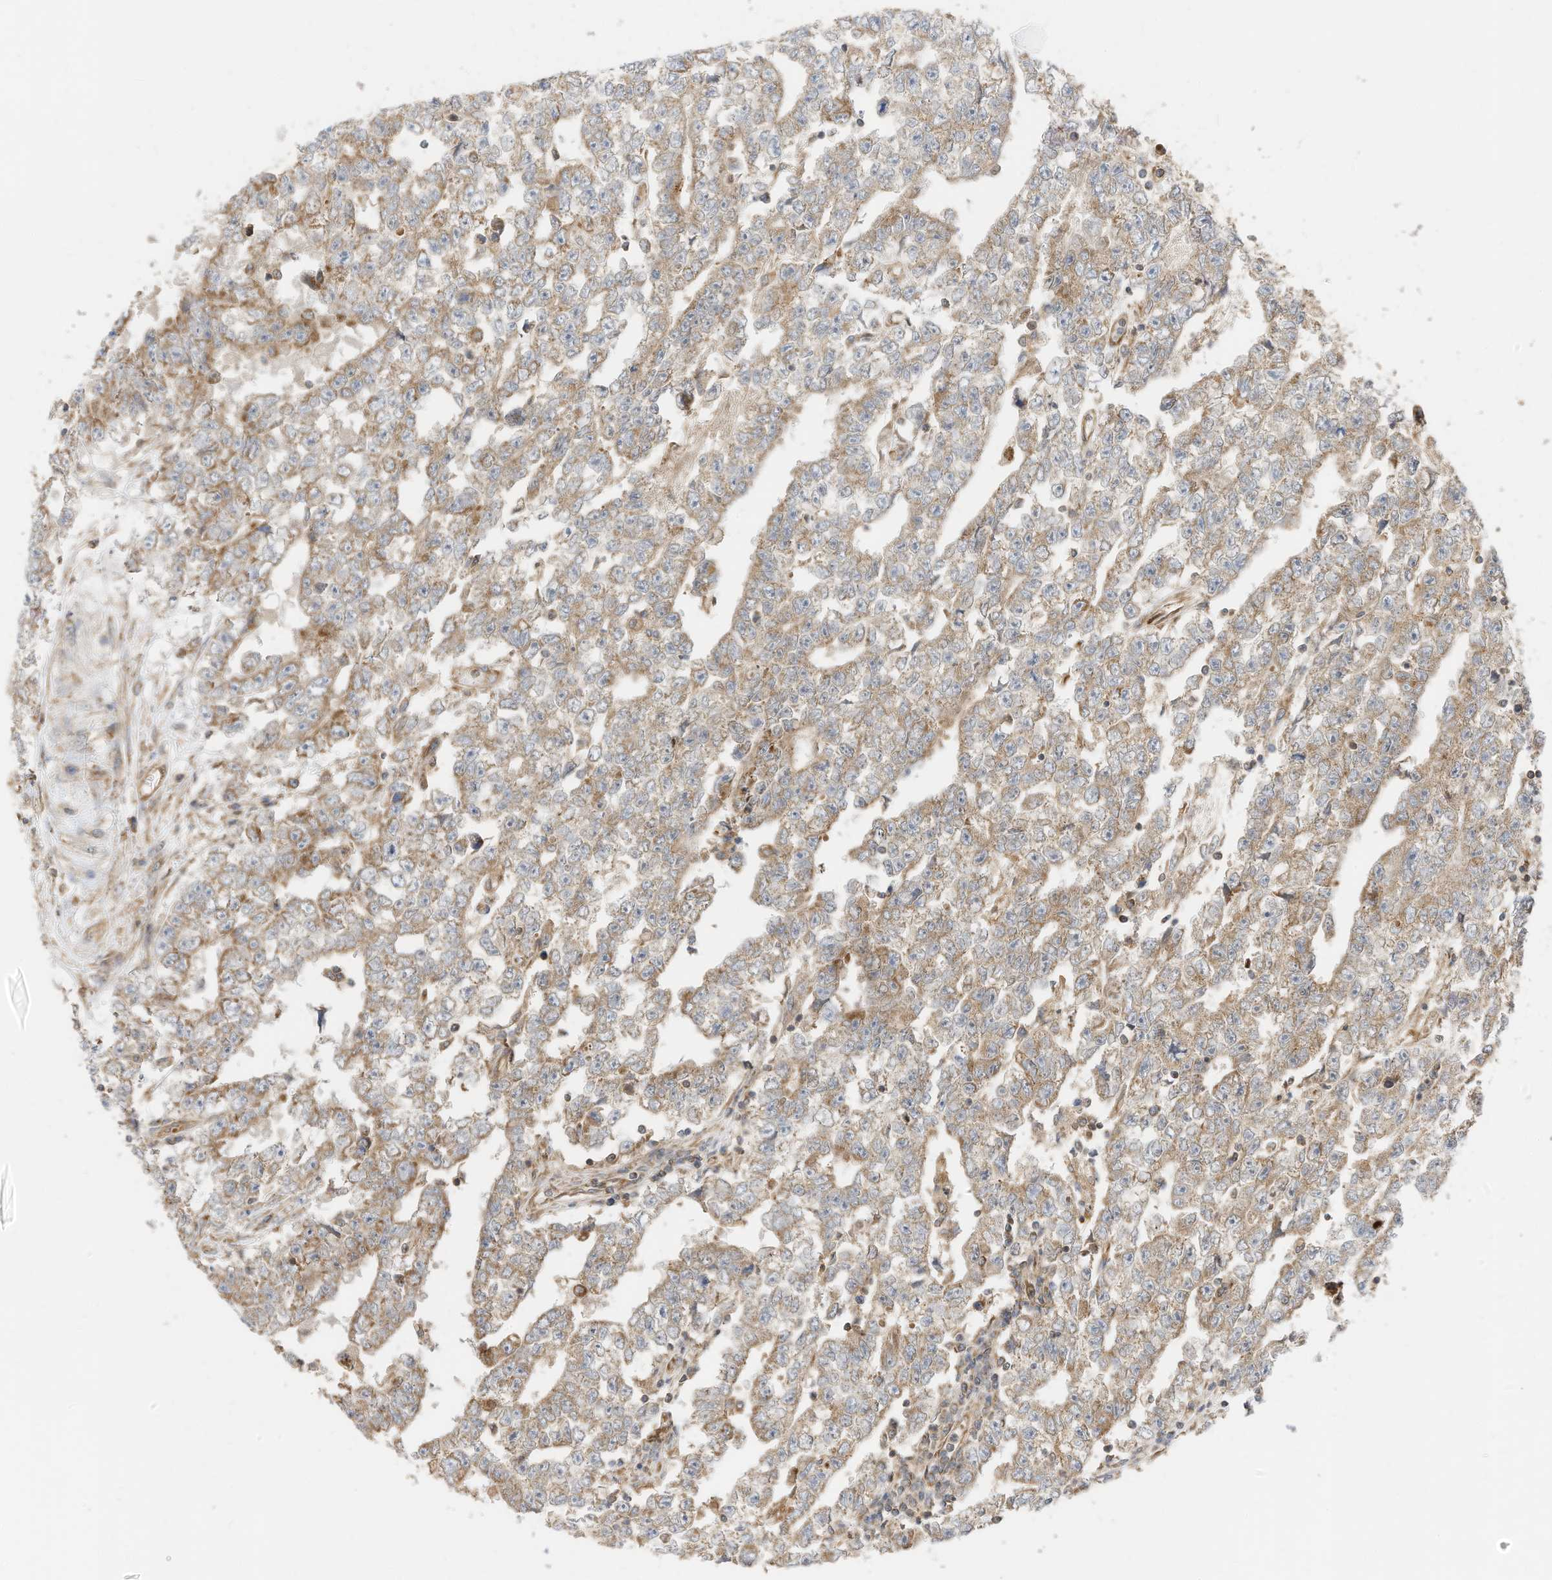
{"staining": {"intensity": "moderate", "quantity": "25%-75%", "location": "cytoplasmic/membranous"}, "tissue": "testis cancer", "cell_type": "Tumor cells", "image_type": "cancer", "snomed": [{"axis": "morphology", "description": "Carcinoma, Embryonal, NOS"}, {"axis": "topography", "description": "Testis"}], "caption": "A medium amount of moderate cytoplasmic/membranous expression is seen in about 25%-75% of tumor cells in testis embryonal carcinoma tissue. The staining was performed using DAB (3,3'-diaminobenzidine), with brown indicating positive protein expression. Nuclei are stained blue with hematoxylin.", "gene": "METTL6", "patient": {"sex": "male", "age": 25}}